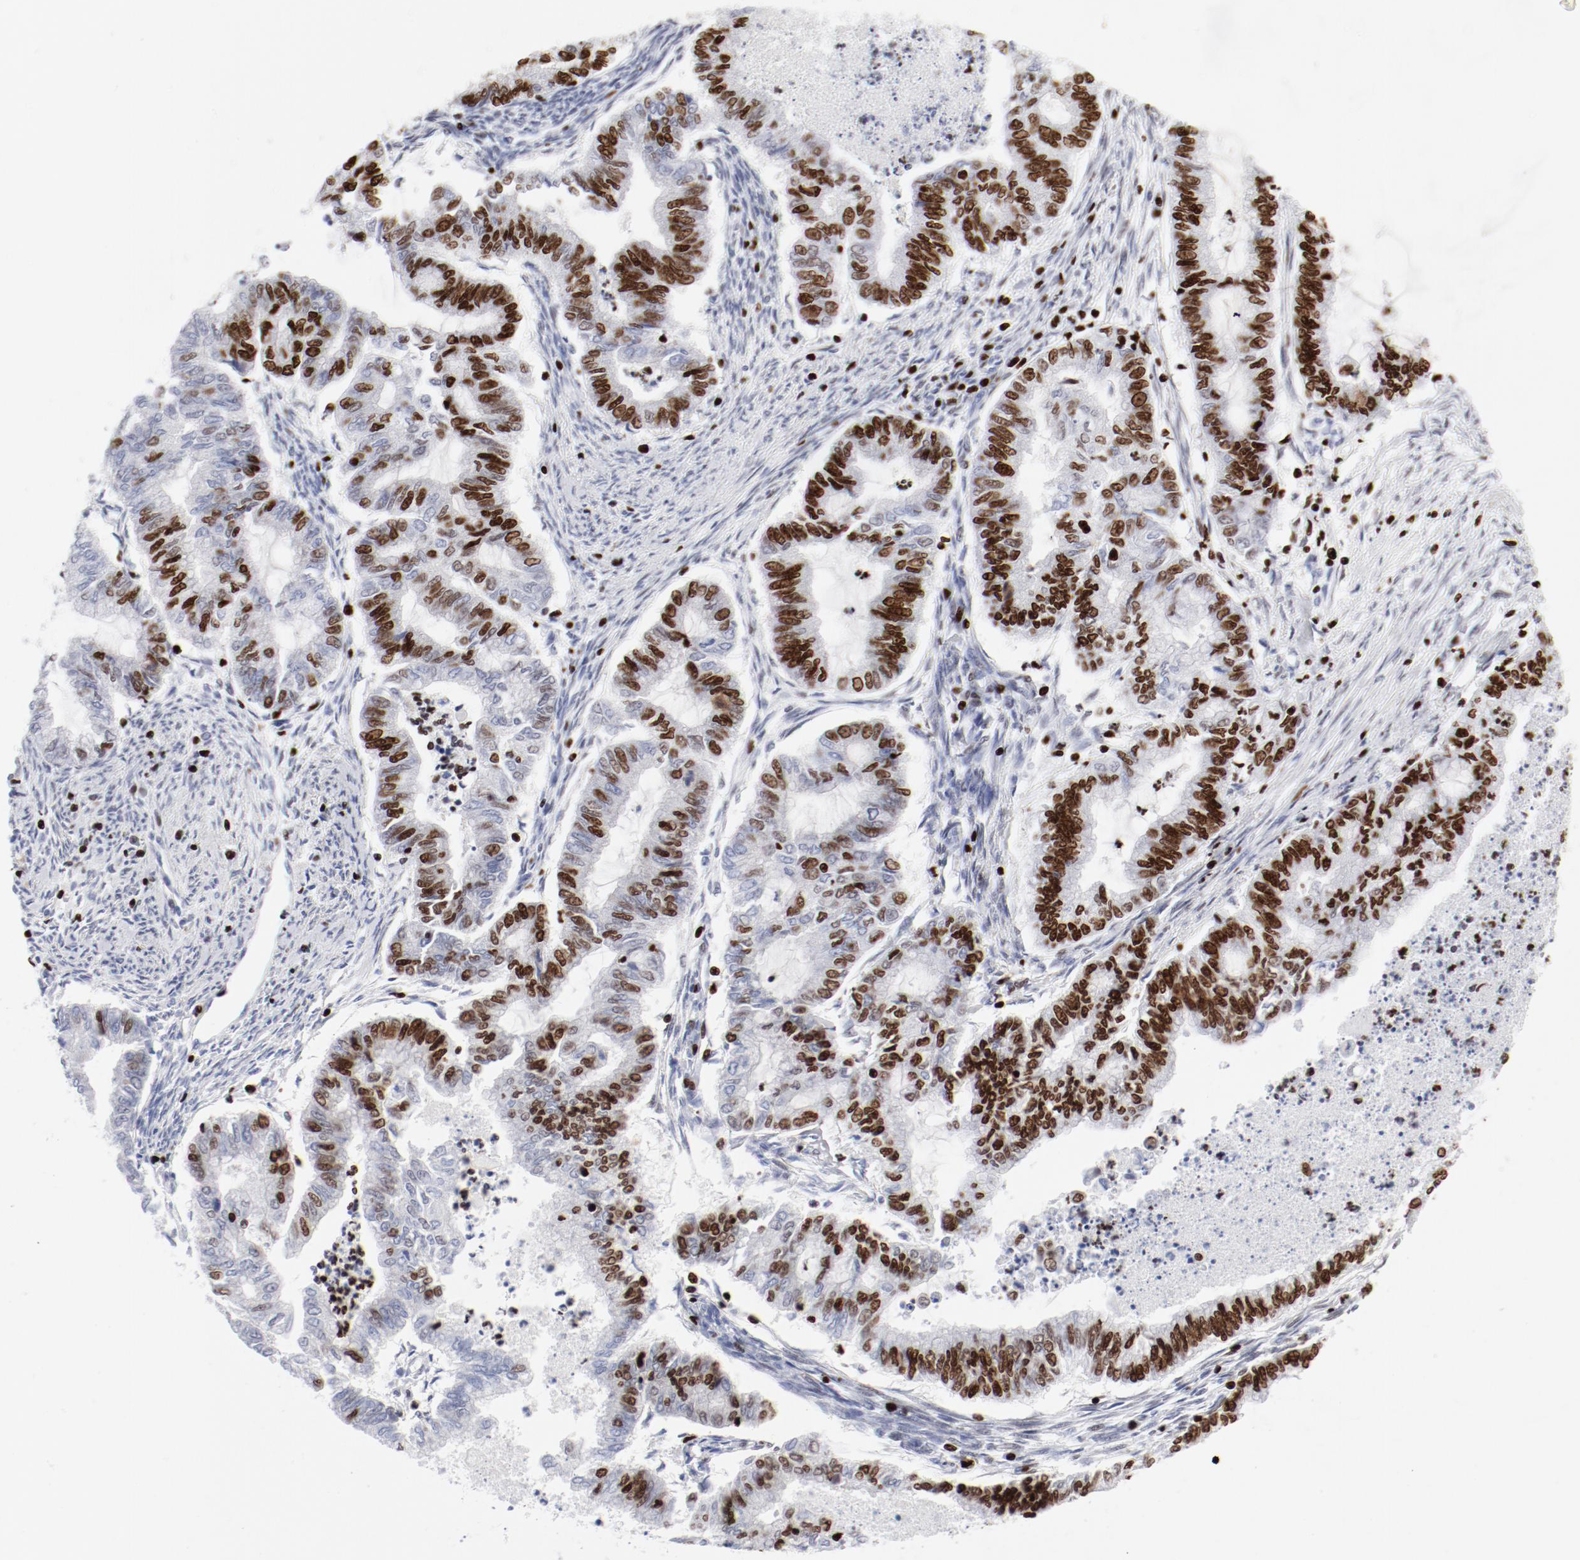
{"staining": {"intensity": "strong", "quantity": "25%-75%", "location": "nuclear"}, "tissue": "endometrial cancer", "cell_type": "Tumor cells", "image_type": "cancer", "snomed": [{"axis": "morphology", "description": "Adenocarcinoma, NOS"}, {"axis": "topography", "description": "Endometrium"}], "caption": "Protein expression analysis of endometrial cancer (adenocarcinoma) demonstrates strong nuclear expression in about 25%-75% of tumor cells. The staining was performed using DAB (3,3'-diaminobenzidine) to visualize the protein expression in brown, while the nuclei were stained in blue with hematoxylin (Magnification: 20x).", "gene": "SMARCC2", "patient": {"sex": "female", "age": 79}}